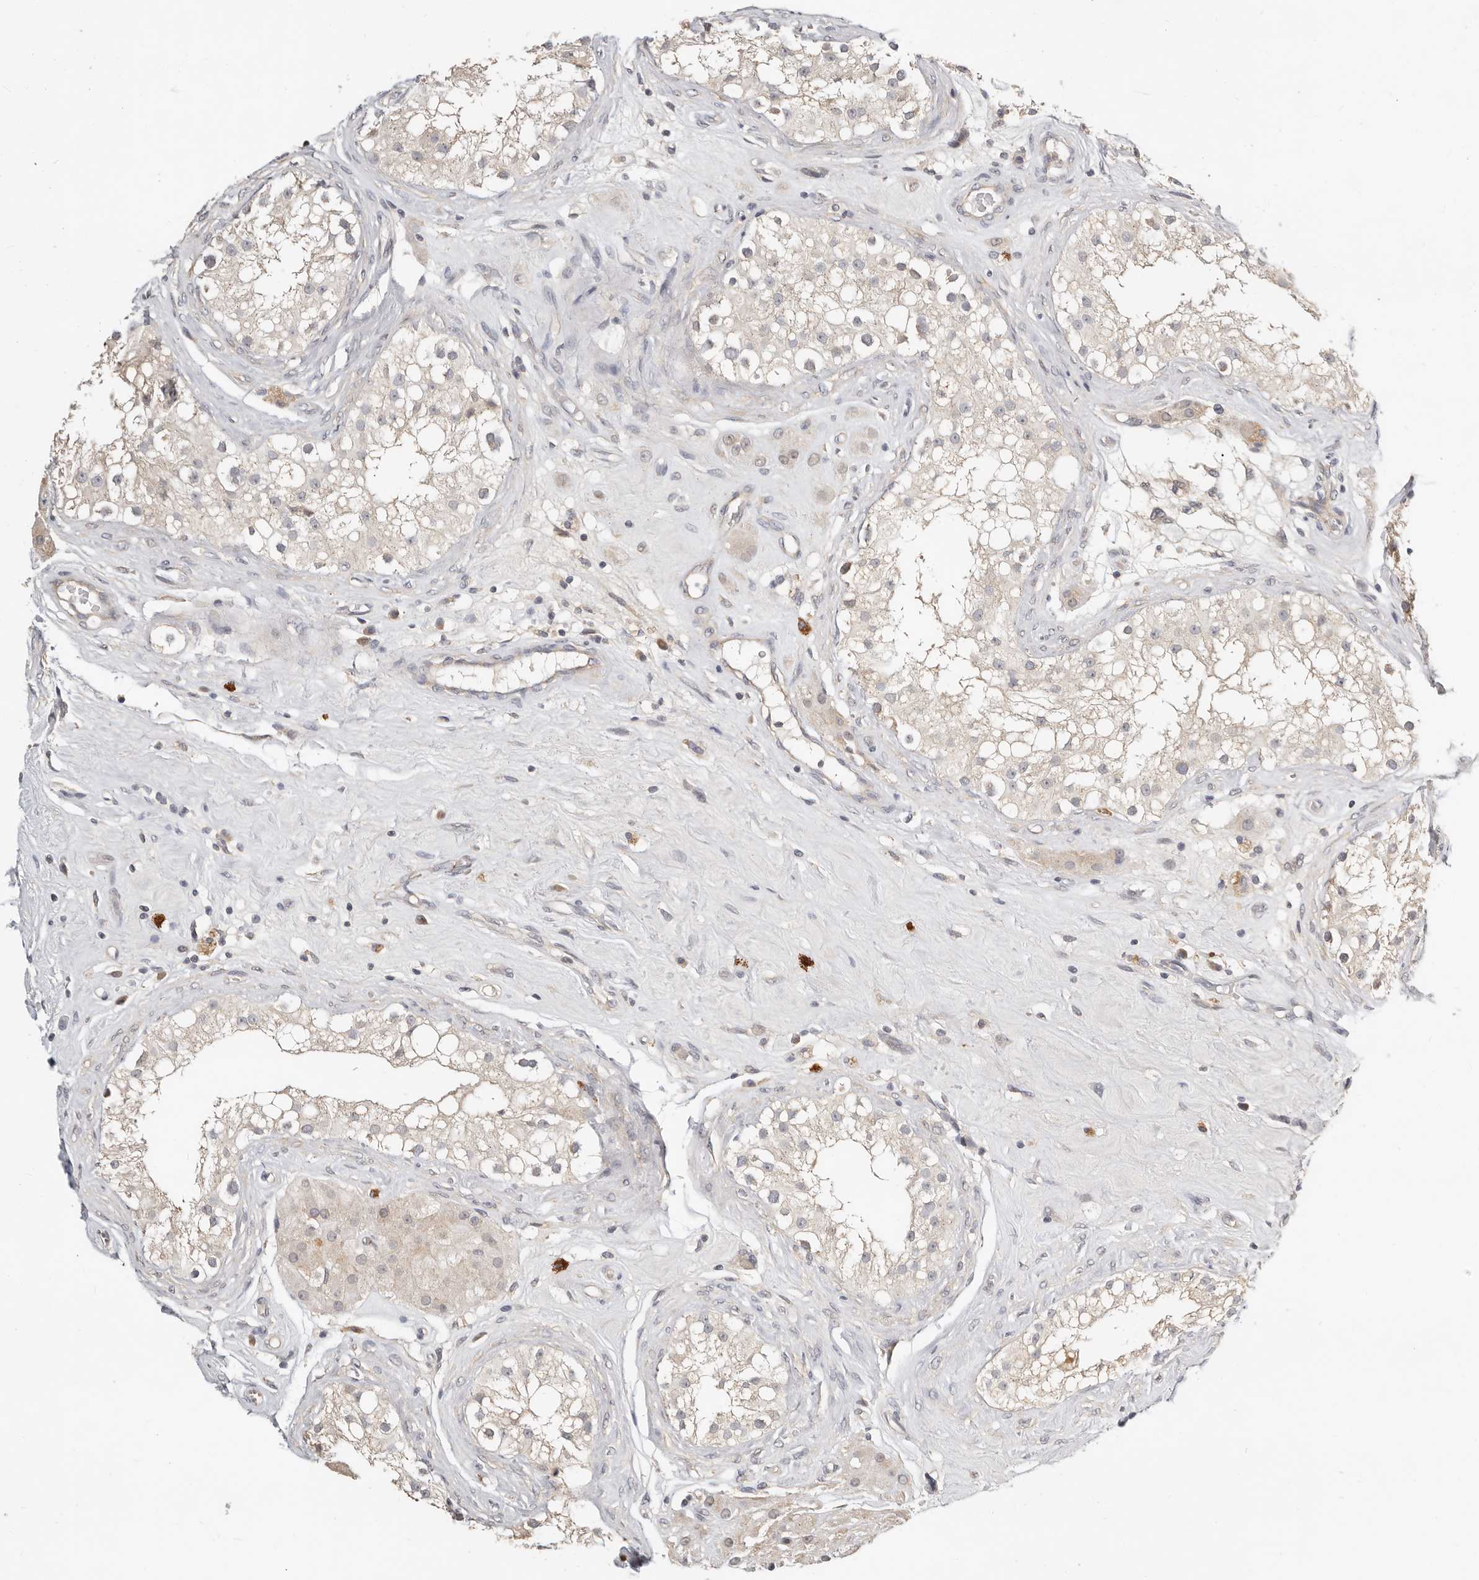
{"staining": {"intensity": "weak", "quantity": "<25%", "location": "cytoplasmic/membranous"}, "tissue": "testis", "cell_type": "Cells in seminiferous ducts", "image_type": "normal", "snomed": [{"axis": "morphology", "description": "Normal tissue, NOS"}, {"axis": "topography", "description": "Testis"}], "caption": "Immunohistochemistry (IHC) of unremarkable human testis exhibits no expression in cells in seminiferous ducts. The staining is performed using DAB (3,3'-diaminobenzidine) brown chromogen with nuclei counter-stained in using hematoxylin.", "gene": "ZRANB1", "patient": {"sex": "male", "age": 84}}